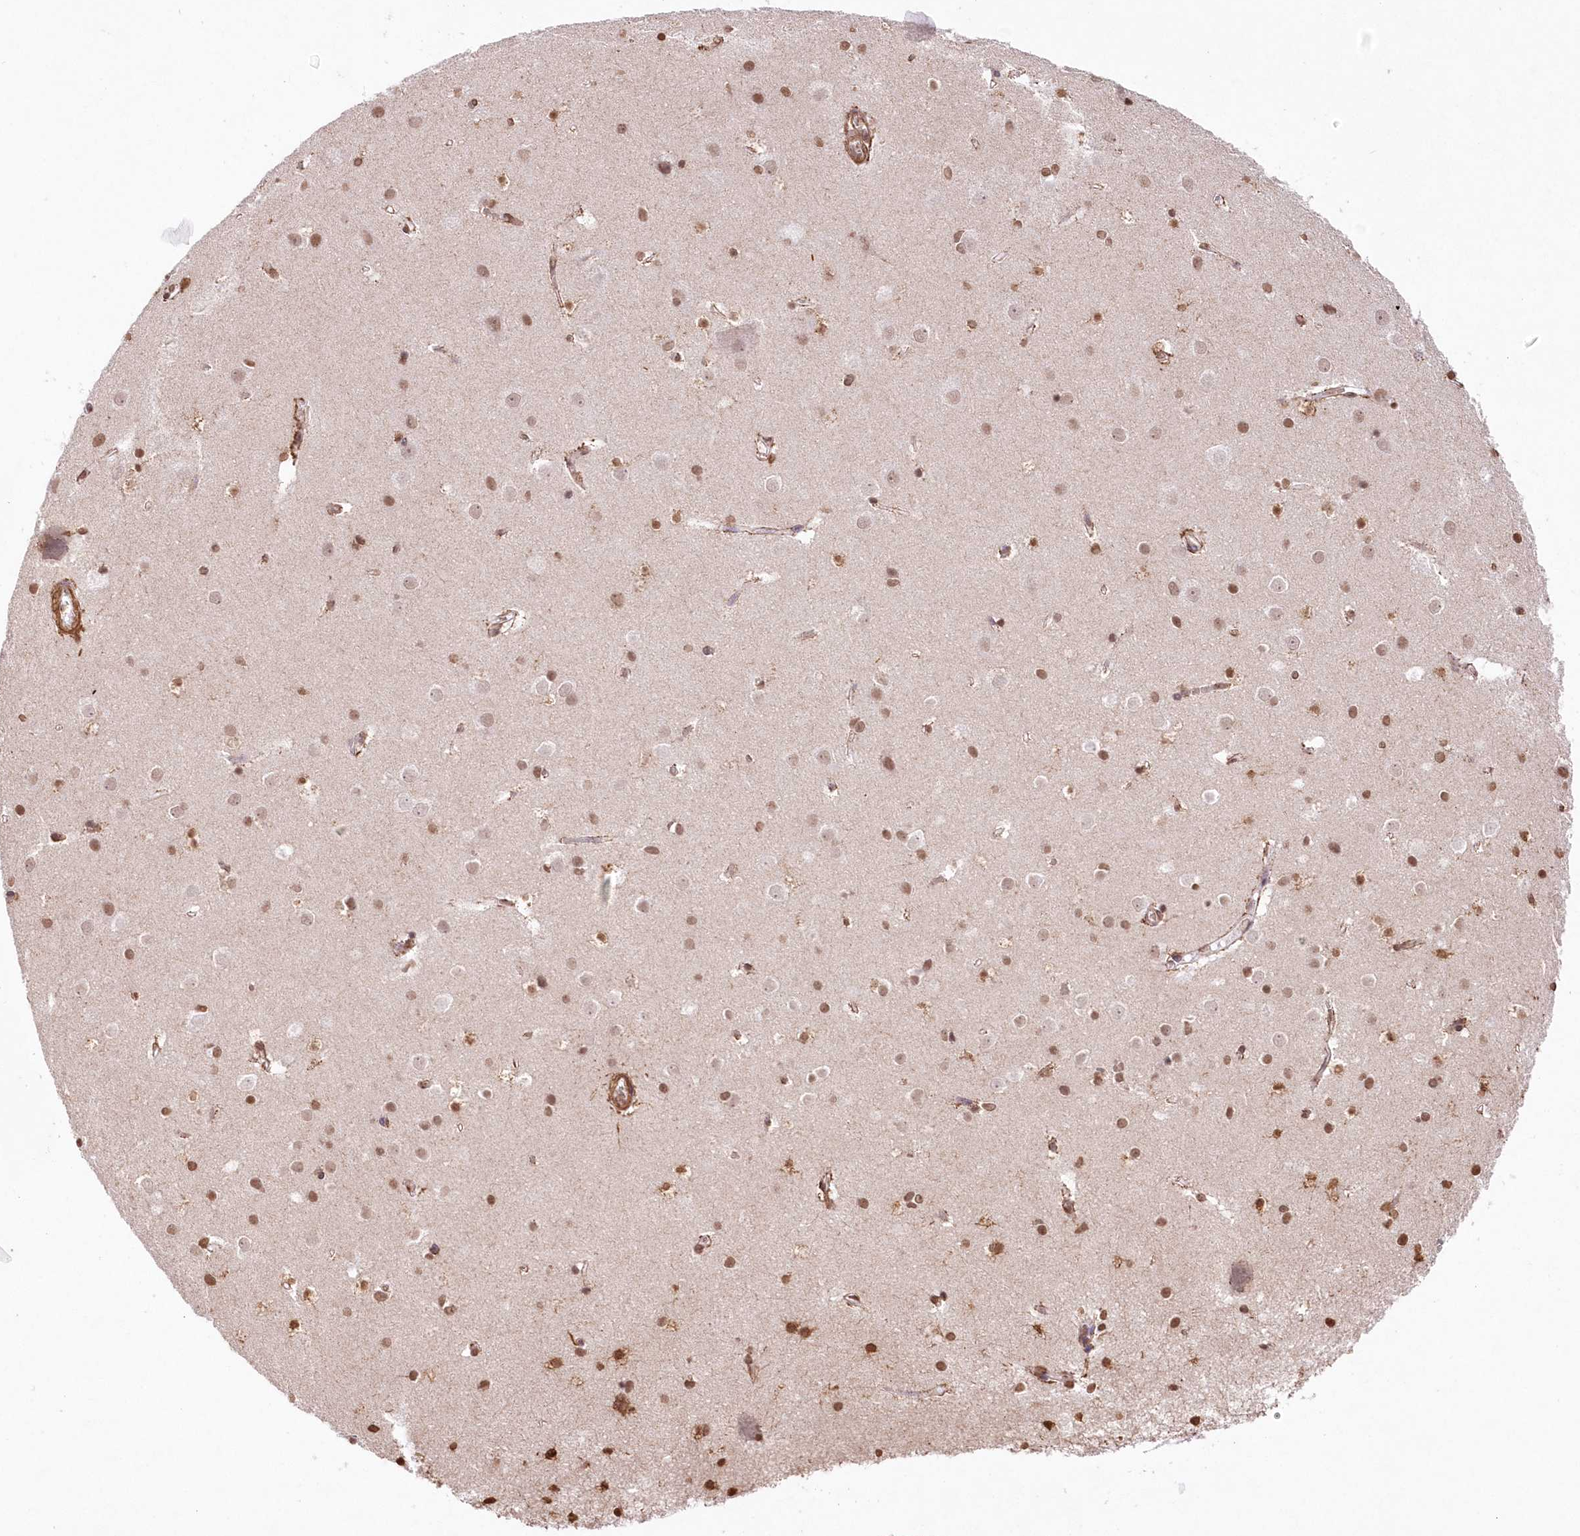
{"staining": {"intensity": "moderate", "quantity": ">75%", "location": "nuclear"}, "tissue": "cerebral cortex", "cell_type": "Endothelial cells", "image_type": "normal", "snomed": [{"axis": "morphology", "description": "Normal tissue, NOS"}, {"axis": "topography", "description": "Cerebral cortex"}], "caption": "Immunohistochemical staining of benign cerebral cortex exhibits moderate nuclear protein expression in about >75% of endothelial cells. (DAB (3,3'-diaminobenzidine) = brown stain, brightfield microscopy at high magnification).", "gene": "ENSG00000275740", "patient": {"sex": "male", "age": 54}}